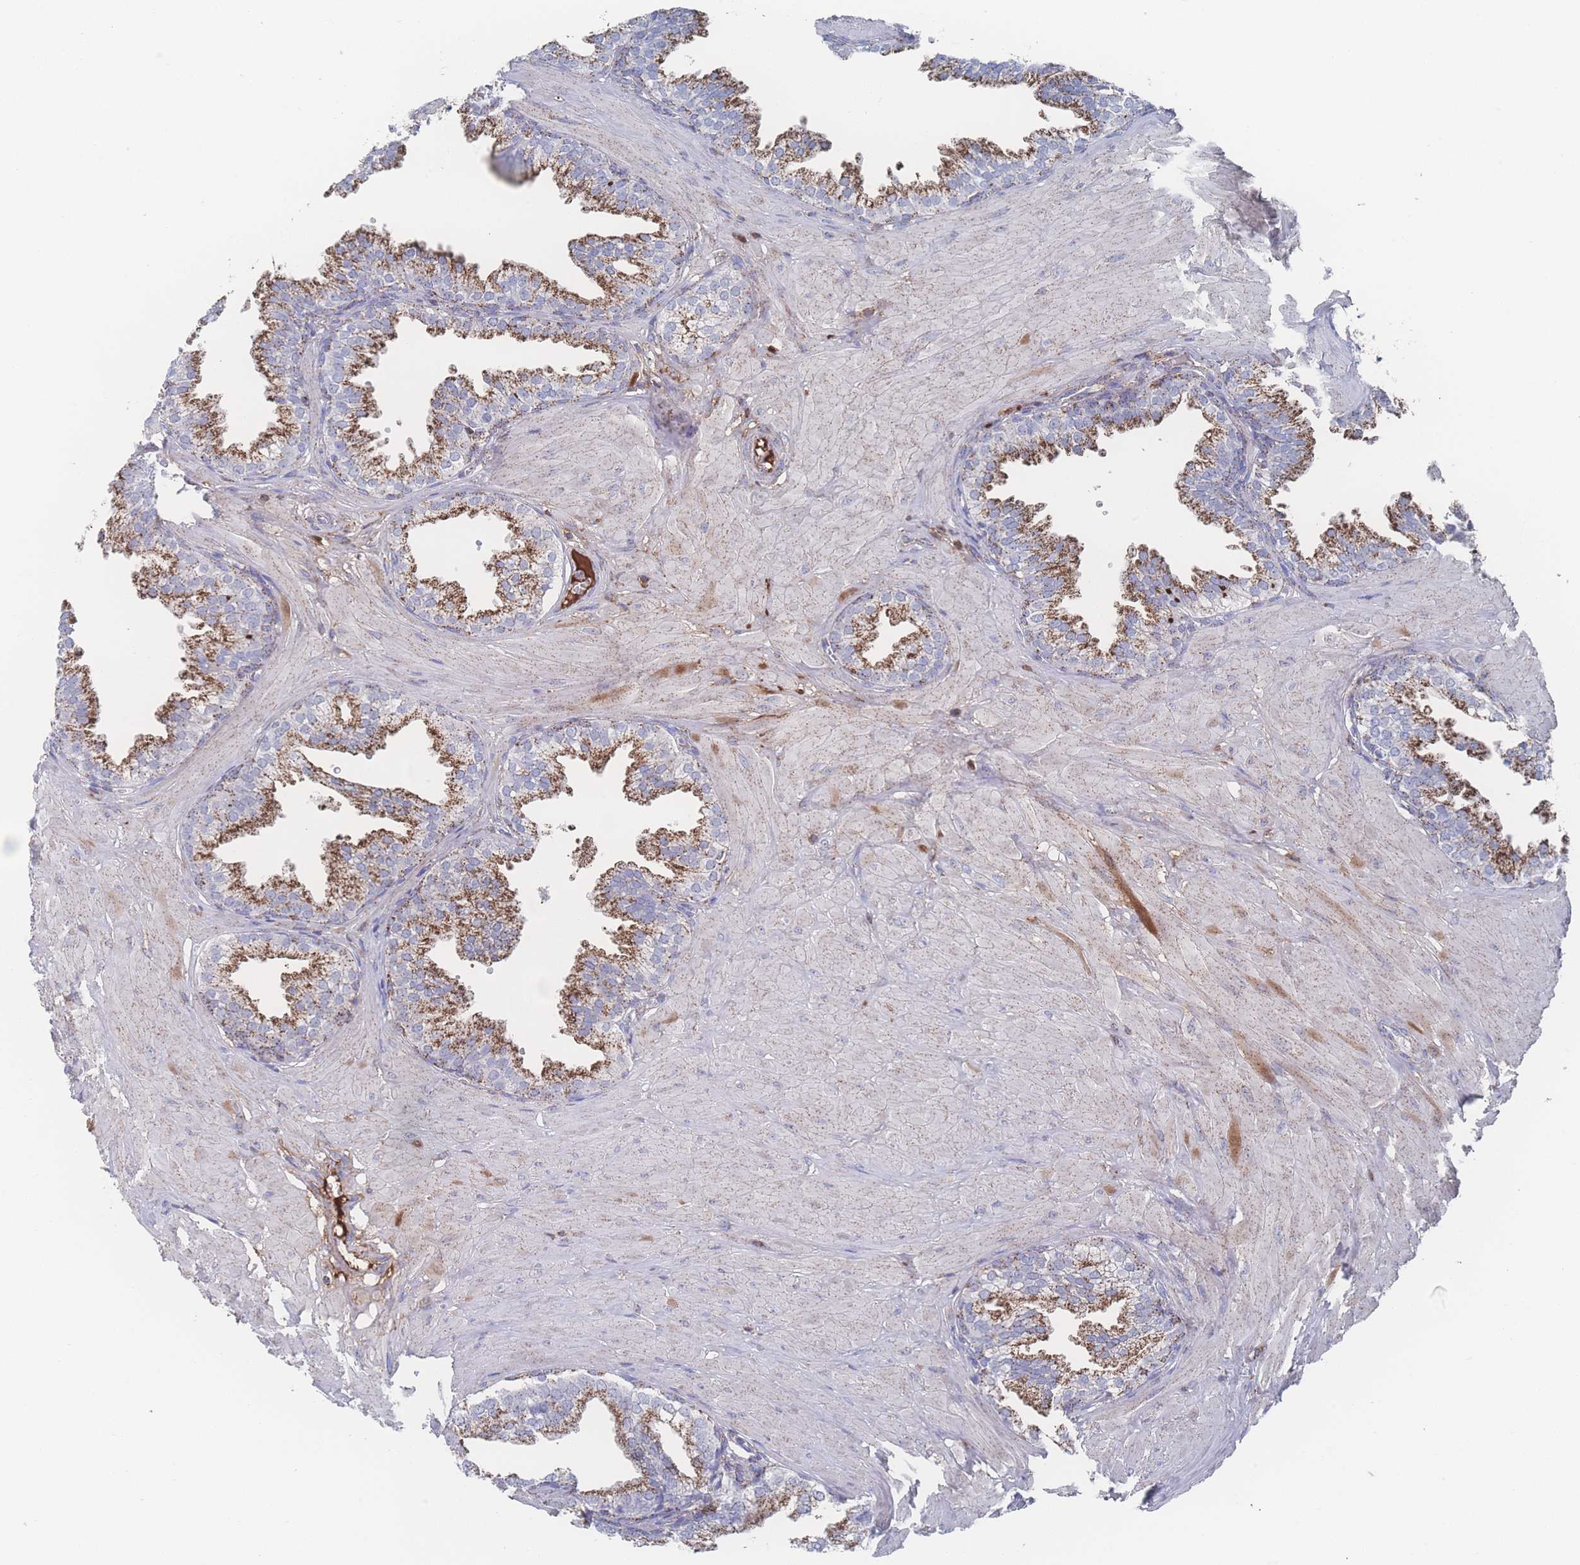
{"staining": {"intensity": "strong", "quantity": "25%-75%", "location": "cytoplasmic/membranous"}, "tissue": "prostate", "cell_type": "Glandular cells", "image_type": "normal", "snomed": [{"axis": "morphology", "description": "Normal tissue, NOS"}, {"axis": "topography", "description": "Prostate"}, {"axis": "topography", "description": "Peripheral nerve tissue"}], "caption": "A high amount of strong cytoplasmic/membranous positivity is identified in approximately 25%-75% of glandular cells in normal prostate. The staining was performed using DAB (3,3'-diaminobenzidine), with brown indicating positive protein expression. Nuclei are stained blue with hematoxylin.", "gene": "PEX14", "patient": {"sex": "male", "age": 55}}